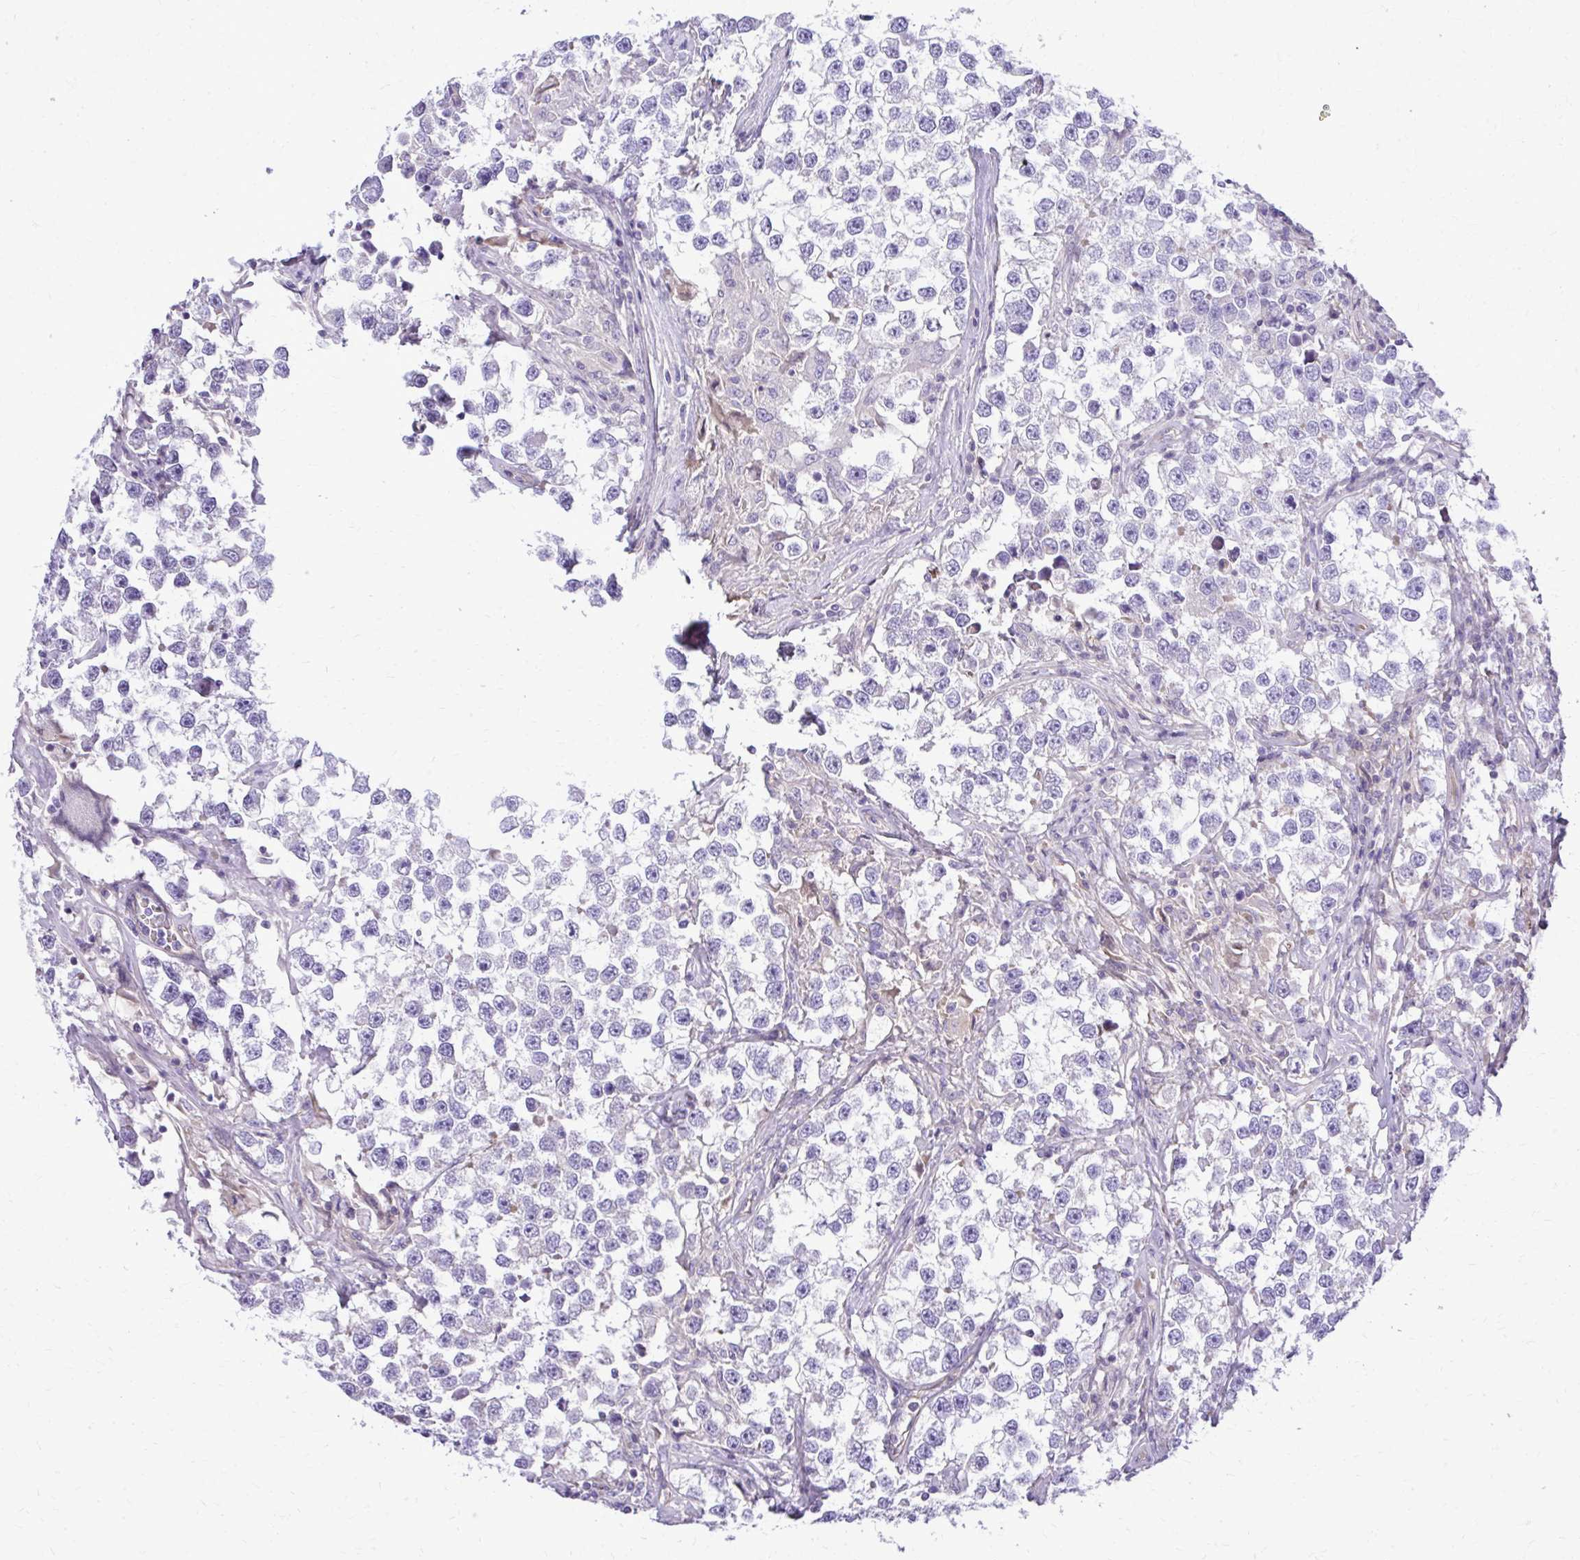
{"staining": {"intensity": "negative", "quantity": "none", "location": "none"}, "tissue": "testis cancer", "cell_type": "Tumor cells", "image_type": "cancer", "snomed": [{"axis": "morphology", "description": "Seminoma, NOS"}, {"axis": "topography", "description": "Testis"}], "caption": "Tumor cells show no significant protein positivity in testis cancer (seminoma).", "gene": "RUNDC3B", "patient": {"sex": "male", "age": 46}}